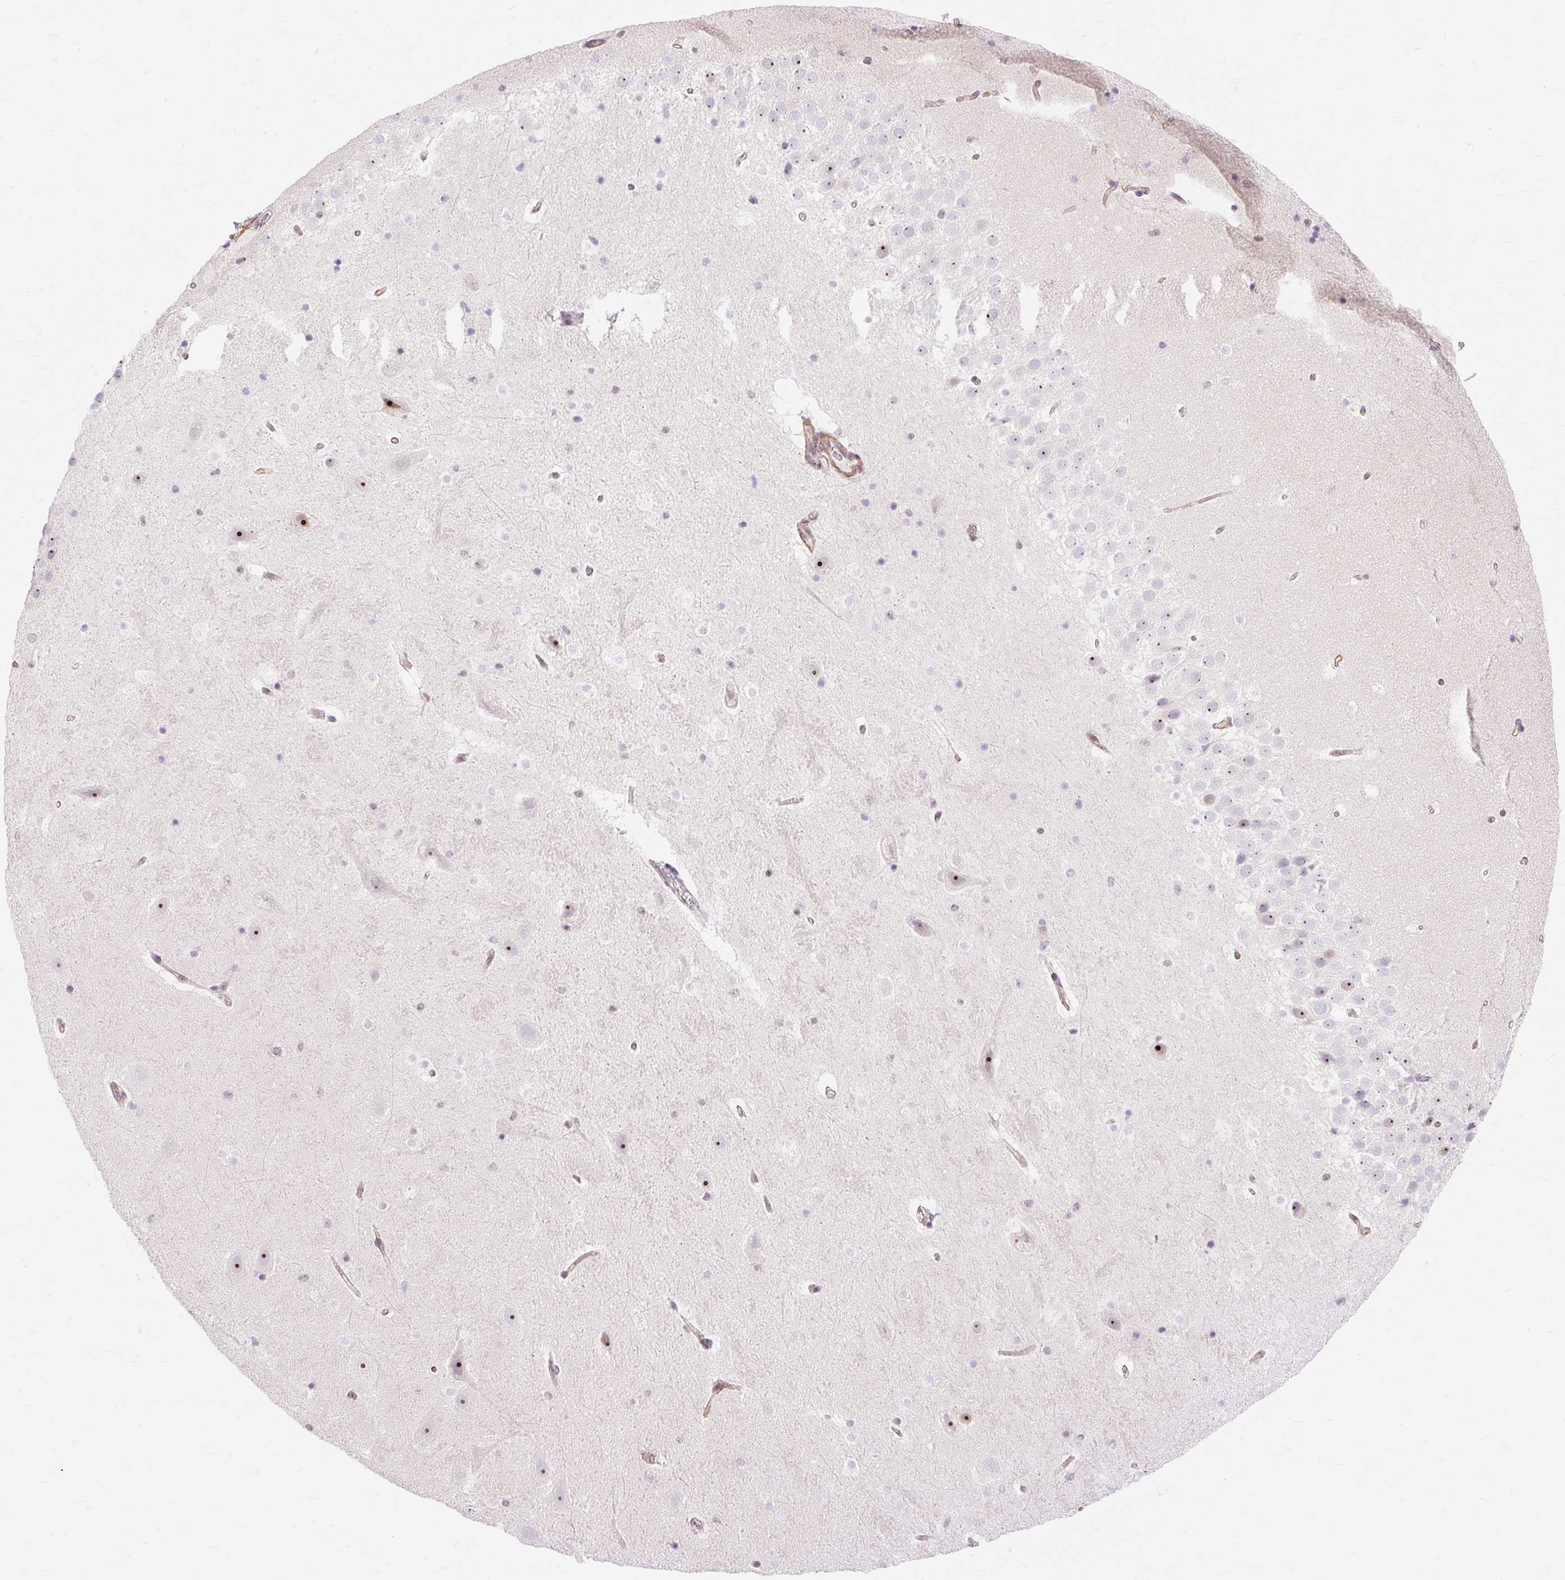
{"staining": {"intensity": "negative", "quantity": "none", "location": "none"}, "tissue": "hippocampus", "cell_type": "Glial cells", "image_type": "normal", "snomed": [{"axis": "morphology", "description": "Normal tissue, NOS"}, {"axis": "topography", "description": "Hippocampus"}], "caption": "Immunohistochemistry image of benign hippocampus stained for a protein (brown), which reveals no staining in glial cells. (Brightfield microscopy of DAB (3,3'-diaminobenzidine) immunohistochemistry at high magnification).", "gene": "OBP2A", "patient": {"sex": "male", "age": 37}}